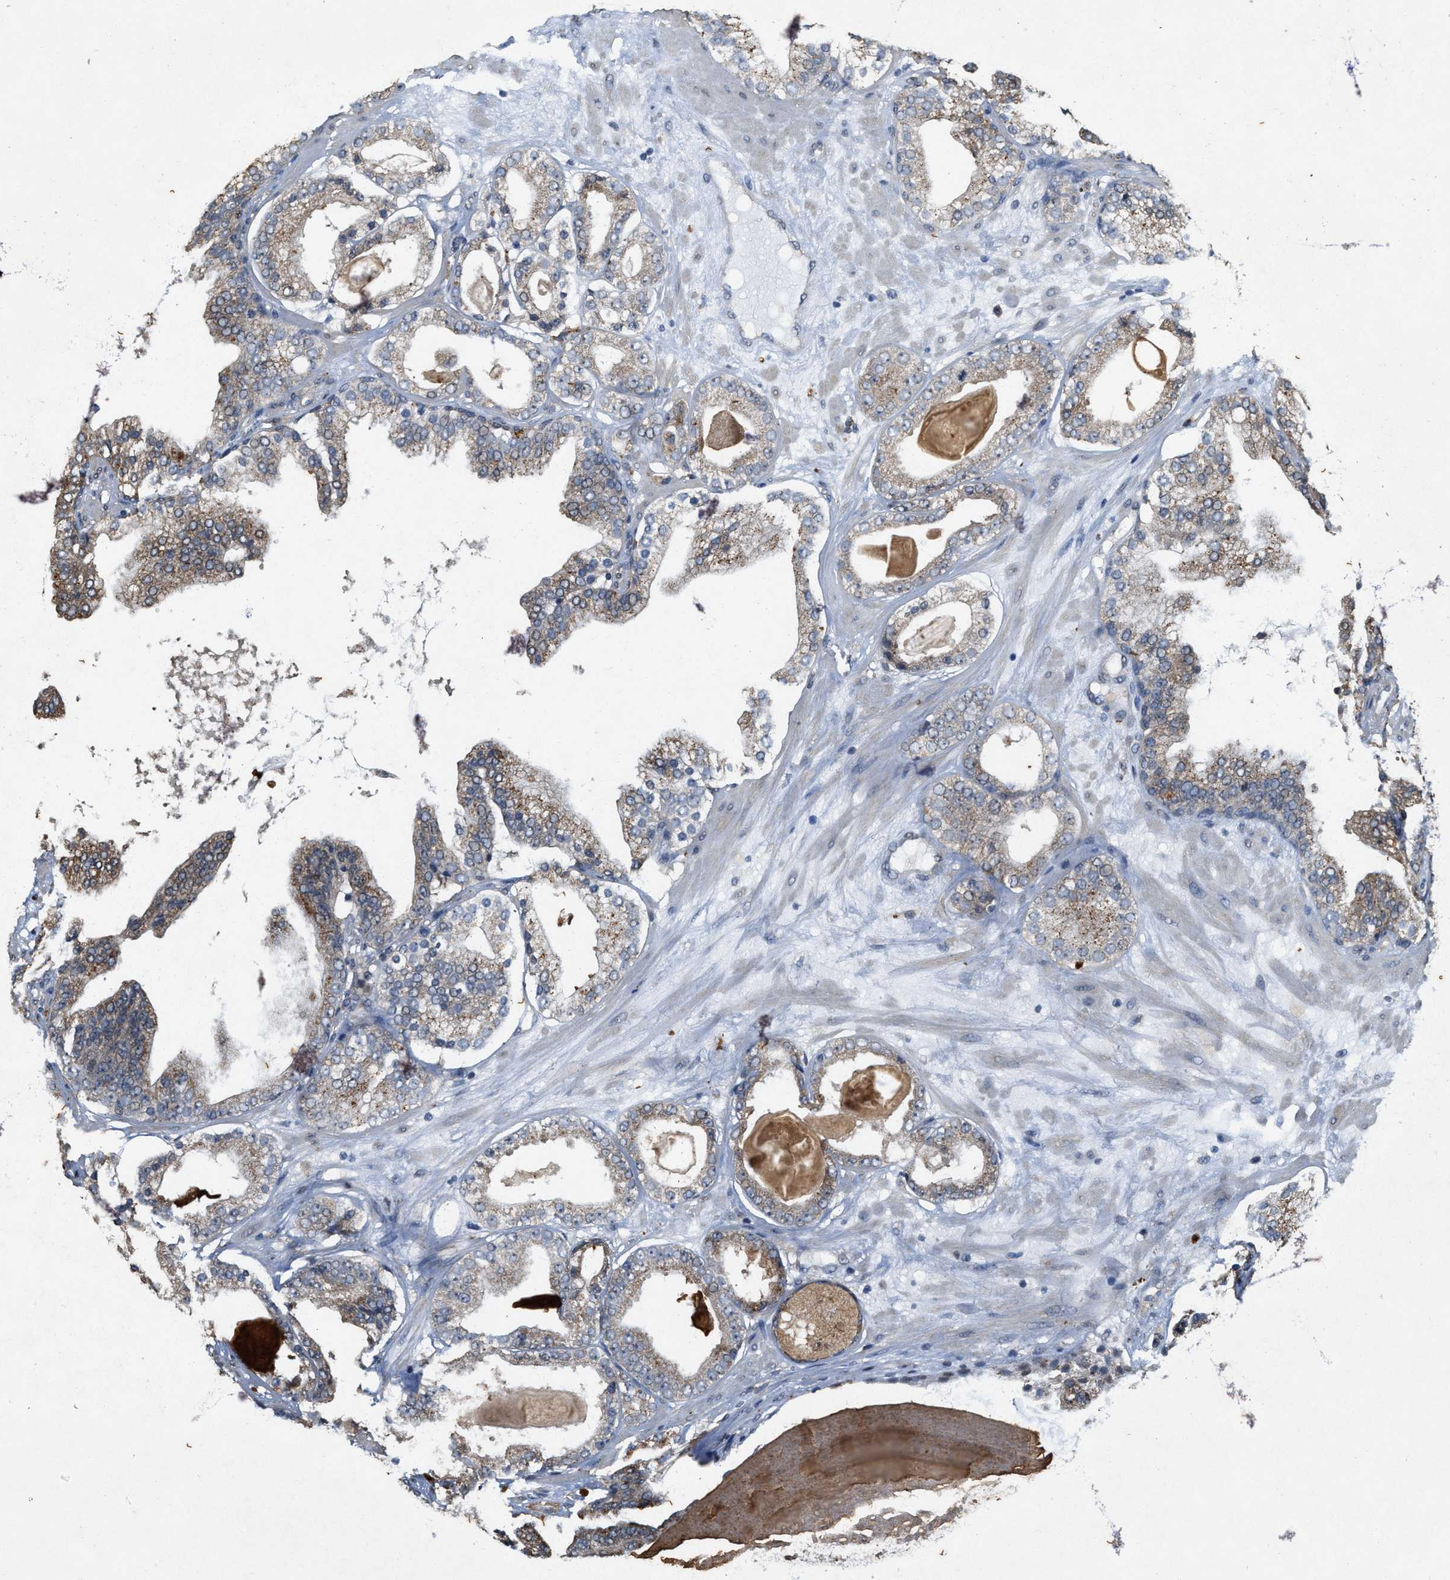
{"staining": {"intensity": "weak", "quantity": ">75%", "location": "cytoplasmic/membranous"}, "tissue": "prostate cancer", "cell_type": "Tumor cells", "image_type": "cancer", "snomed": [{"axis": "morphology", "description": "Adenocarcinoma, High grade"}, {"axis": "topography", "description": "Prostate"}], "caption": "Immunohistochemistry staining of prostate cancer (high-grade adenocarcinoma), which shows low levels of weak cytoplasmic/membranous staining in approximately >75% of tumor cells indicating weak cytoplasmic/membranous protein expression. The staining was performed using DAB (3,3'-diaminobenzidine) (brown) for protein detection and nuclei were counterstained in hematoxylin (blue).", "gene": "KIF21A", "patient": {"sex": "male", "age": 68}}